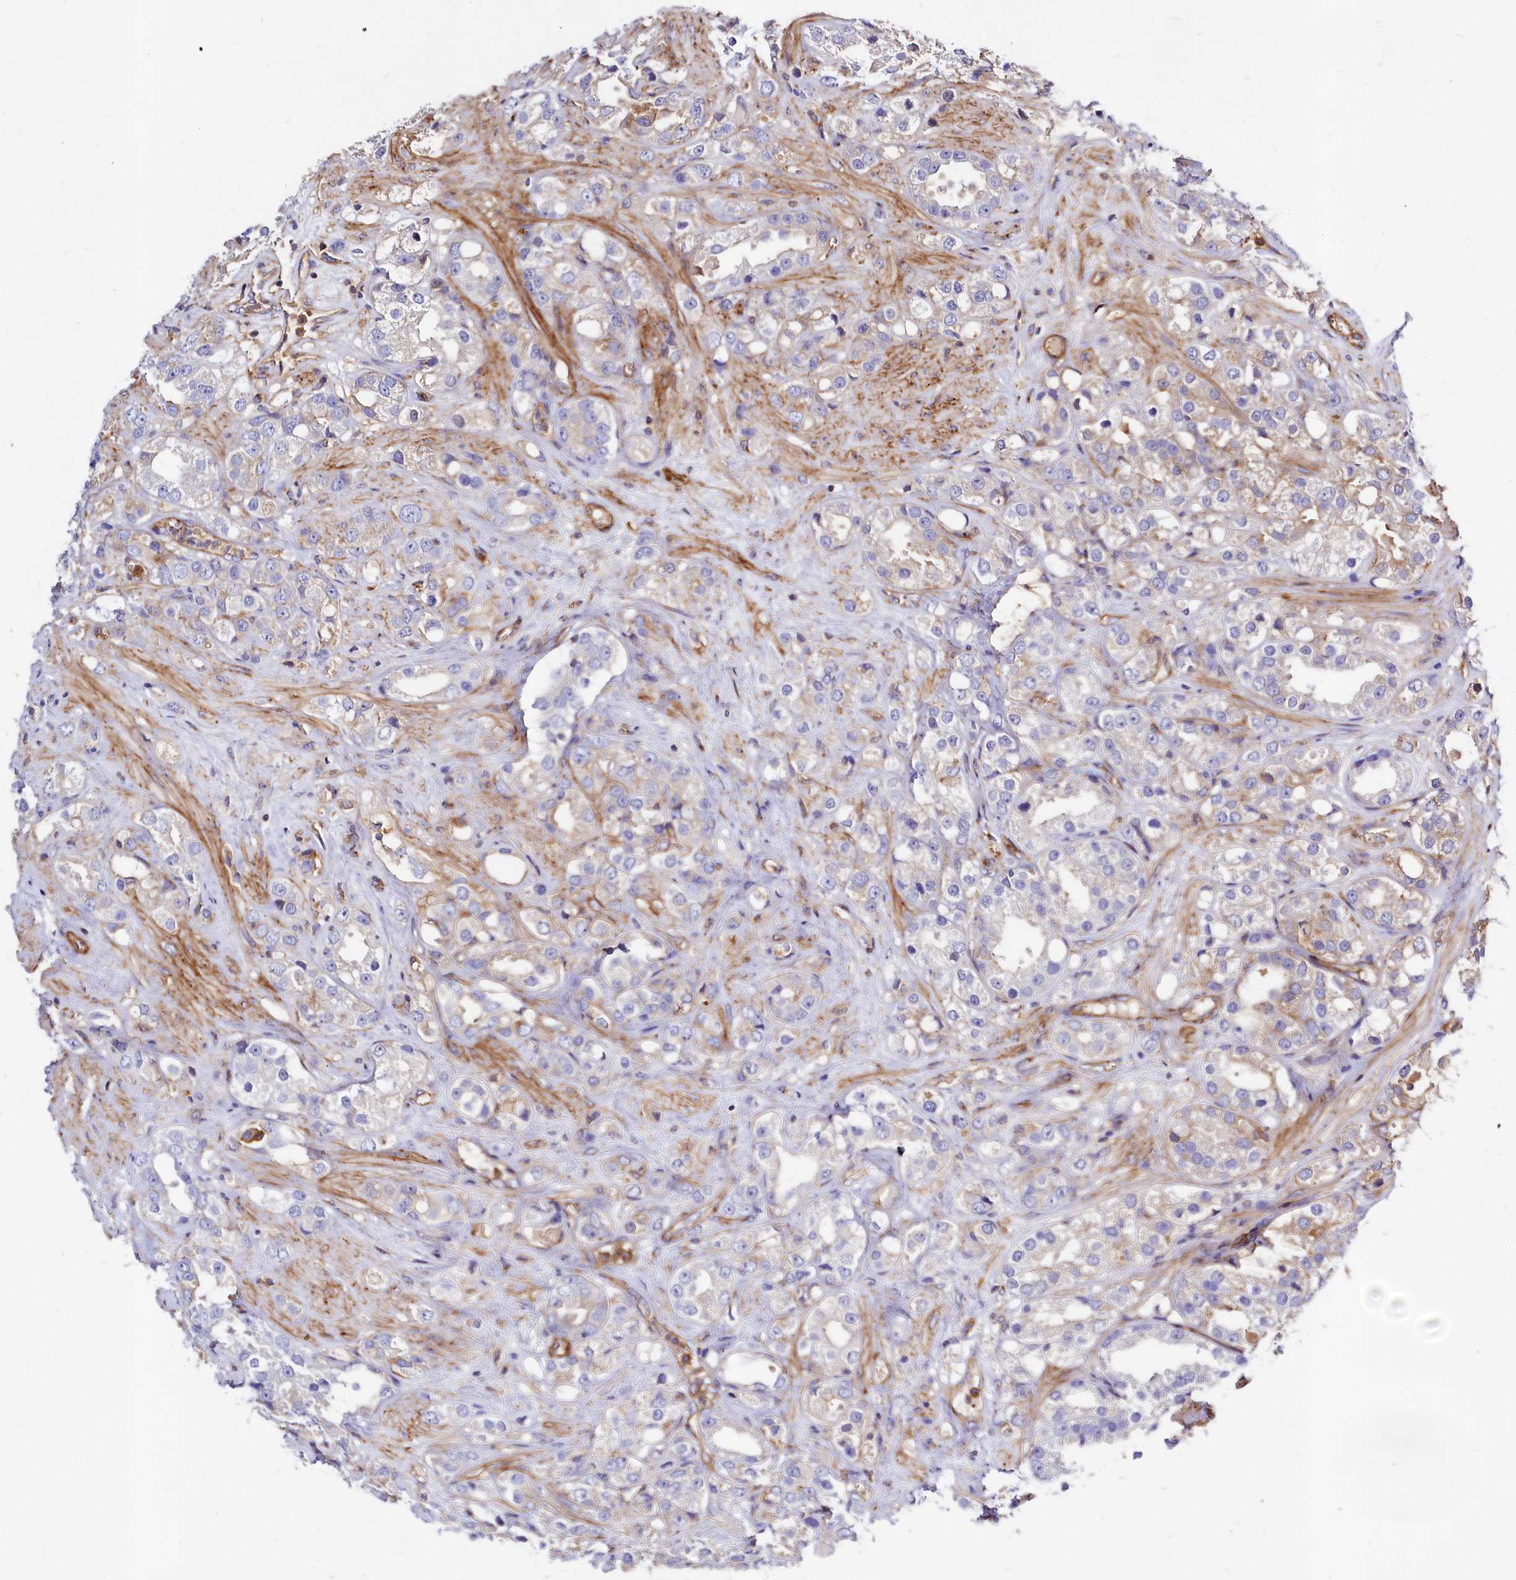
{"staining": {"intensity": "negative", "quantity": "none", "location": "none"}, "tissue": "prostate cancer", "cell_type": "Tumor cells", "image_type": "cancer", "snomed": [{"axis": "morphology", "description": "Adenocarcinoma, NOS"}, {"axis": "topography", "description": "Prostate"}], "caption": "This is an immunohistochemistry micrograph of human prostate cancer. There is no expression in tumor cells.", "gene": "ANO6", "patient": {"sex": "male", "age": 79}}